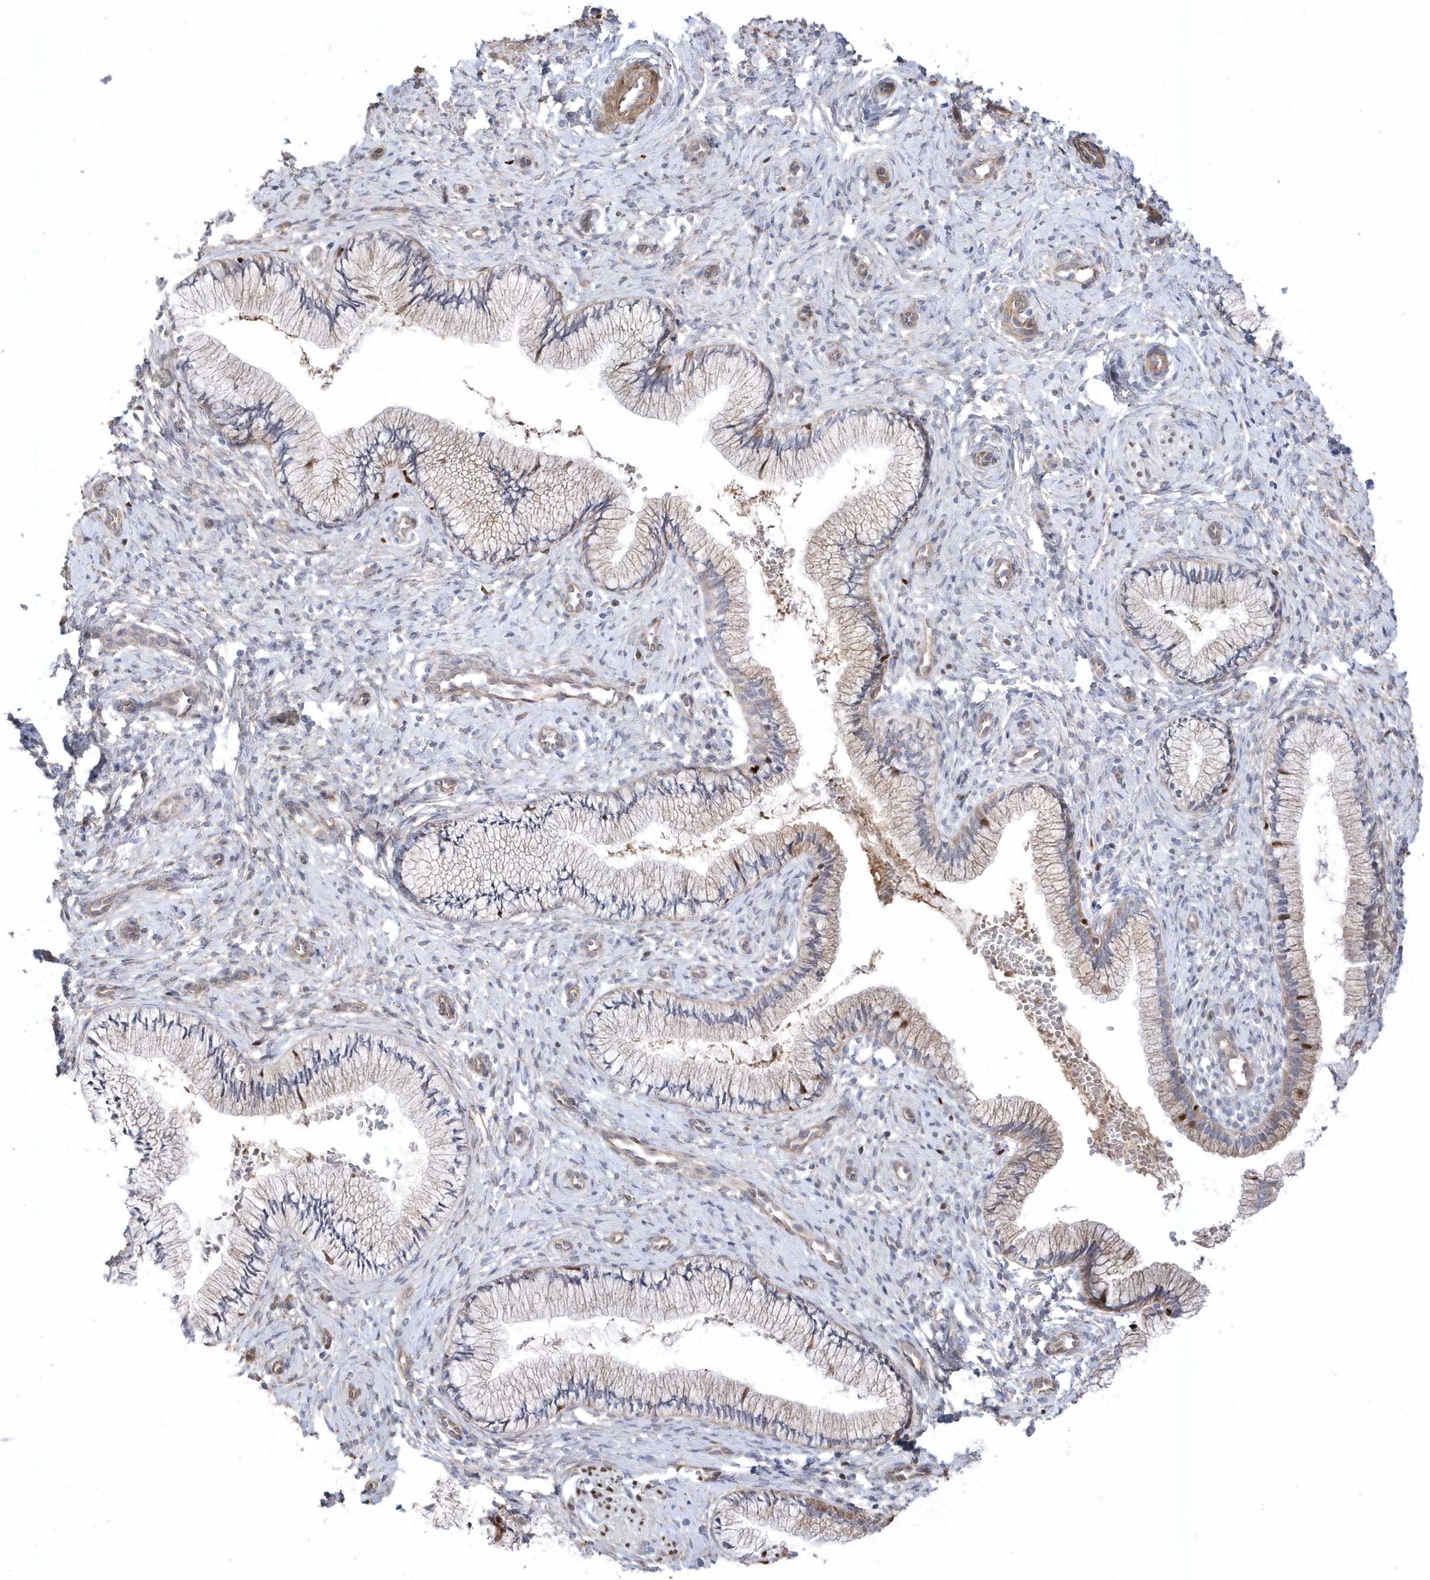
{"staining": {"intensity": "weak", "quantity": "25%-75%", "location": "cytoplasmic/membranous"}, "tissue": "cervix", "cell_type": "Glandular cells", "image_type": "normal", "snomed": [{"axis": "morphology", "description": "Normal tissue, NOS"}, {"axis": "topography", "description": "Cervix"}], "caption": "Protein staining of benign cervix demonstrates weak cytoplasmic/membranous expression in approximately 25%-75% of glandular cells.", "gene": "GTPBP6", "patient": {"sex": "female", "age": 27}}